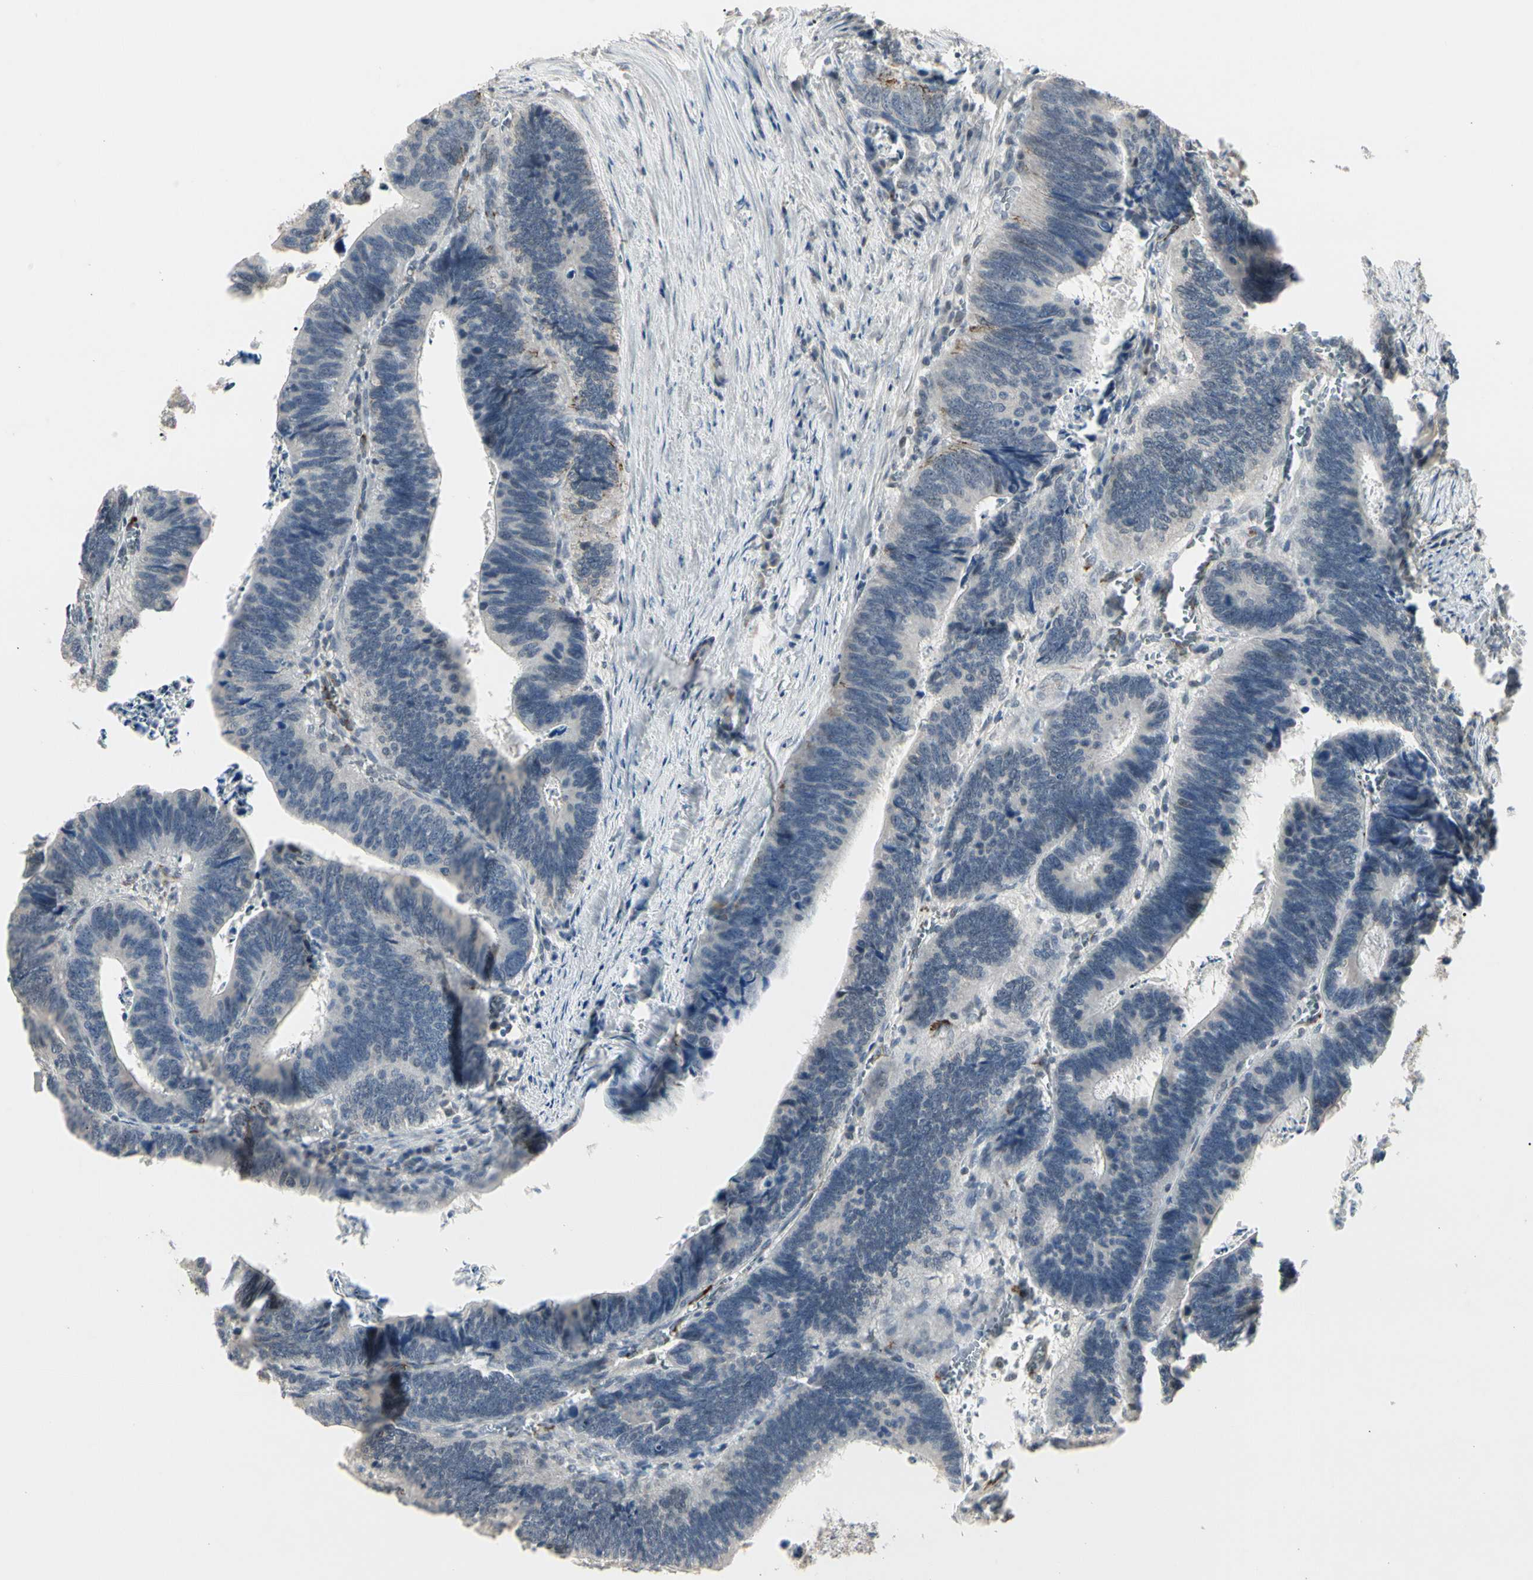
{"staining": {"intensity": "negative", "quantity": "none", "location": "none"}, "tissue": "colorectal cancer", "cell_type": "Tumor cells", "image_type": "cancer", "snomed": [{"axis": "morphology", "description": "Adenocarcinoma, NOS"}, {"axis": "topography", "description": "Colon"}], "caption": "A high-resolution image shows immunohistochemistry staining of colorectal cancer, which reveals no significant expression in tumor cells.", "gene": "GREM1", "patient": {"sex": "male", "age": 72}}